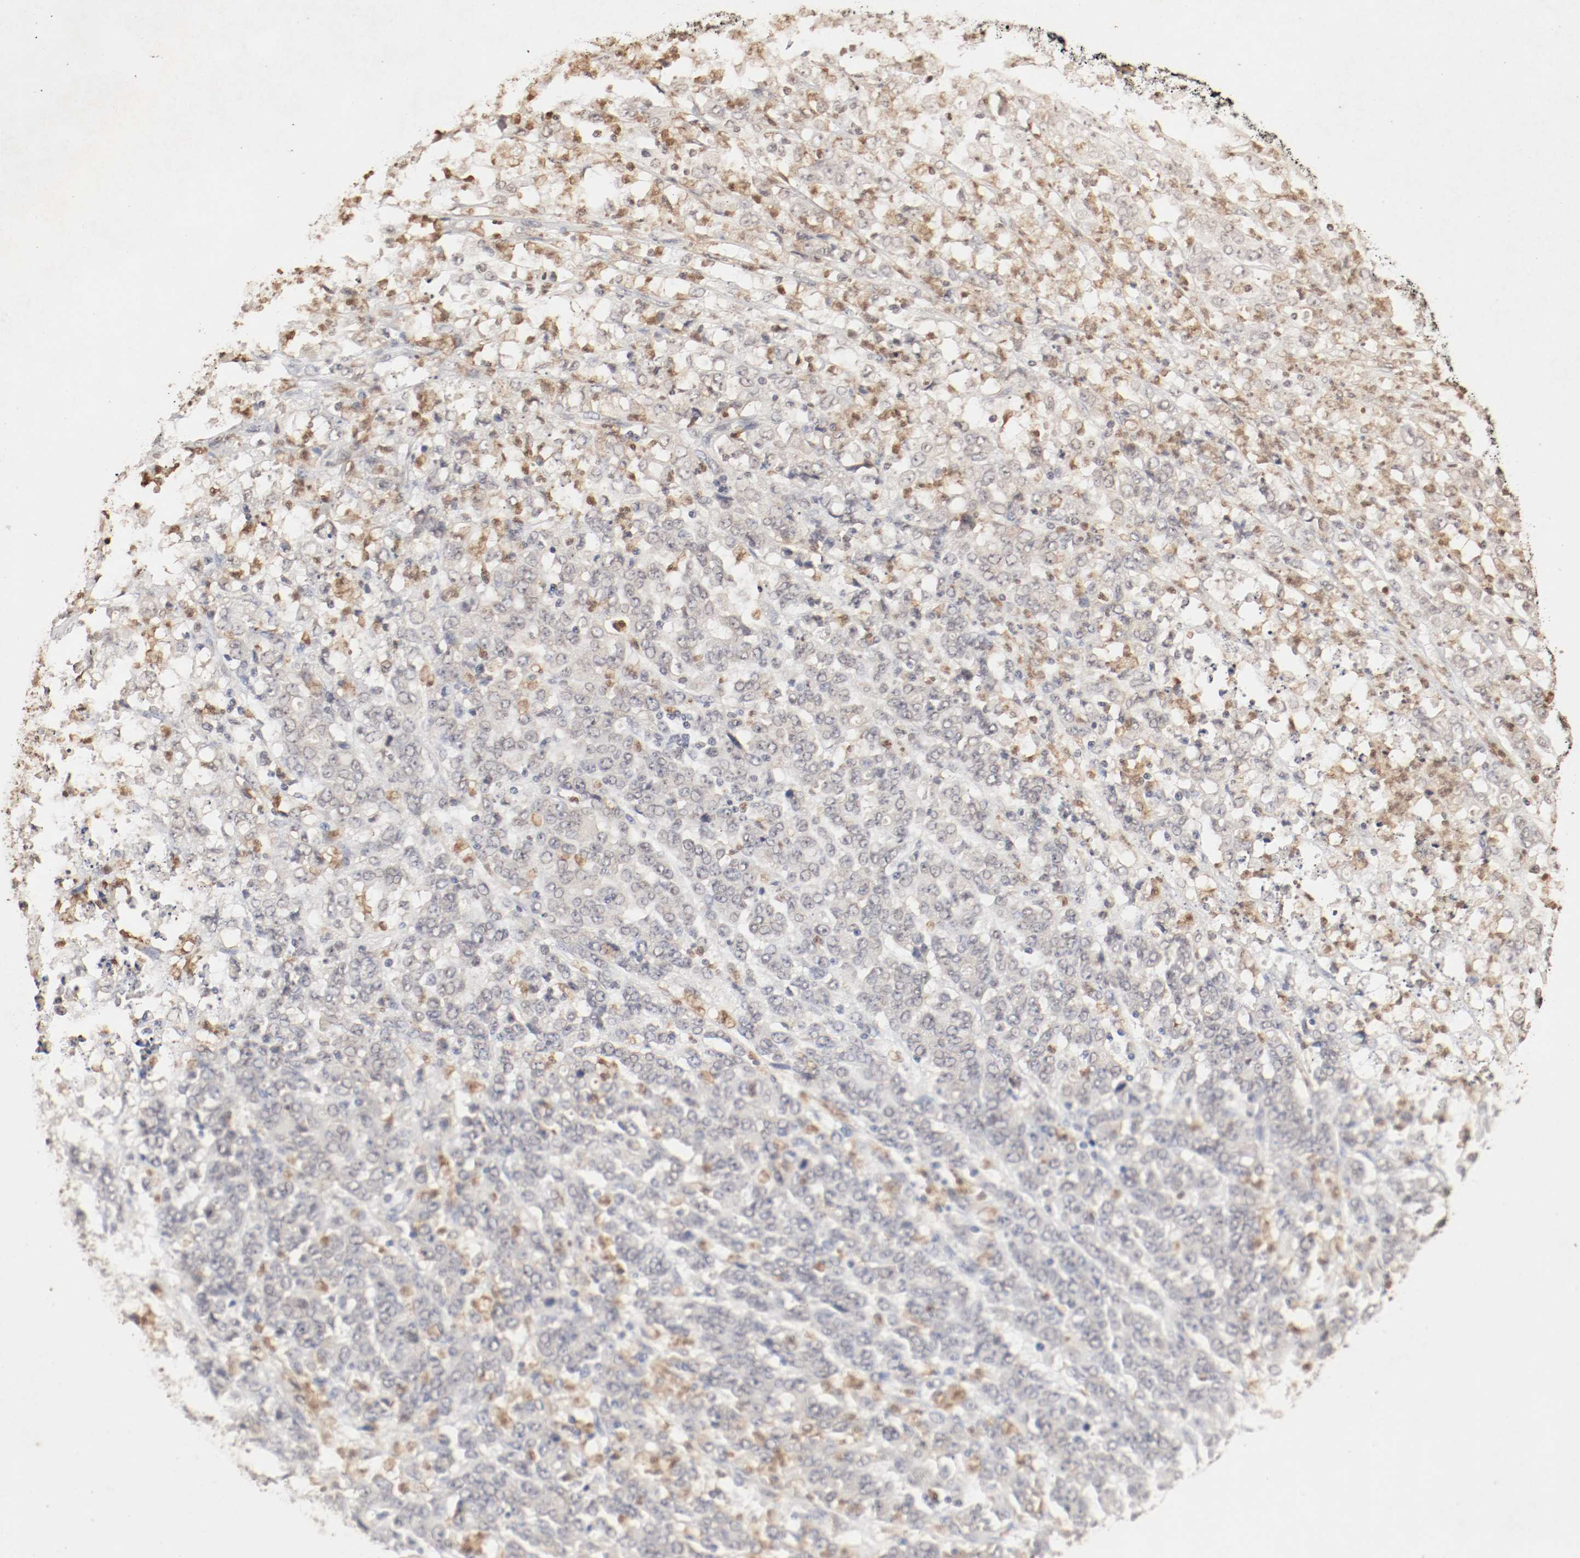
{"staining": {"intensity": "weak", "quantity": "25%-75%", "location": "cytoplasmic/membranous,nuclear"}, "tissue": "stomach cancer", "cell_type": "Tumor cells", "image_type": "cancer", "snomed": [{"axis": "morphology", "description": "Adenocarcinoma, NOS"}, {"axis": "topography", "description": "Stomach, lower"}], "caption": "Immunohistochemical staining of adenocarcinoma (stomach) displays low levels of weak cytoplasmic/membranous and nuclear expression in approximately 25%-75% of tumor cells. The staining was performed using DAB (3,3'-diaminobenzidine) to visualize the protein expression in brown, while the nuclei were stained in blue with hematoxylin (Magnification: 20x).", "gene": "WASL", "patient": {"sex": "female", "age": 71}}